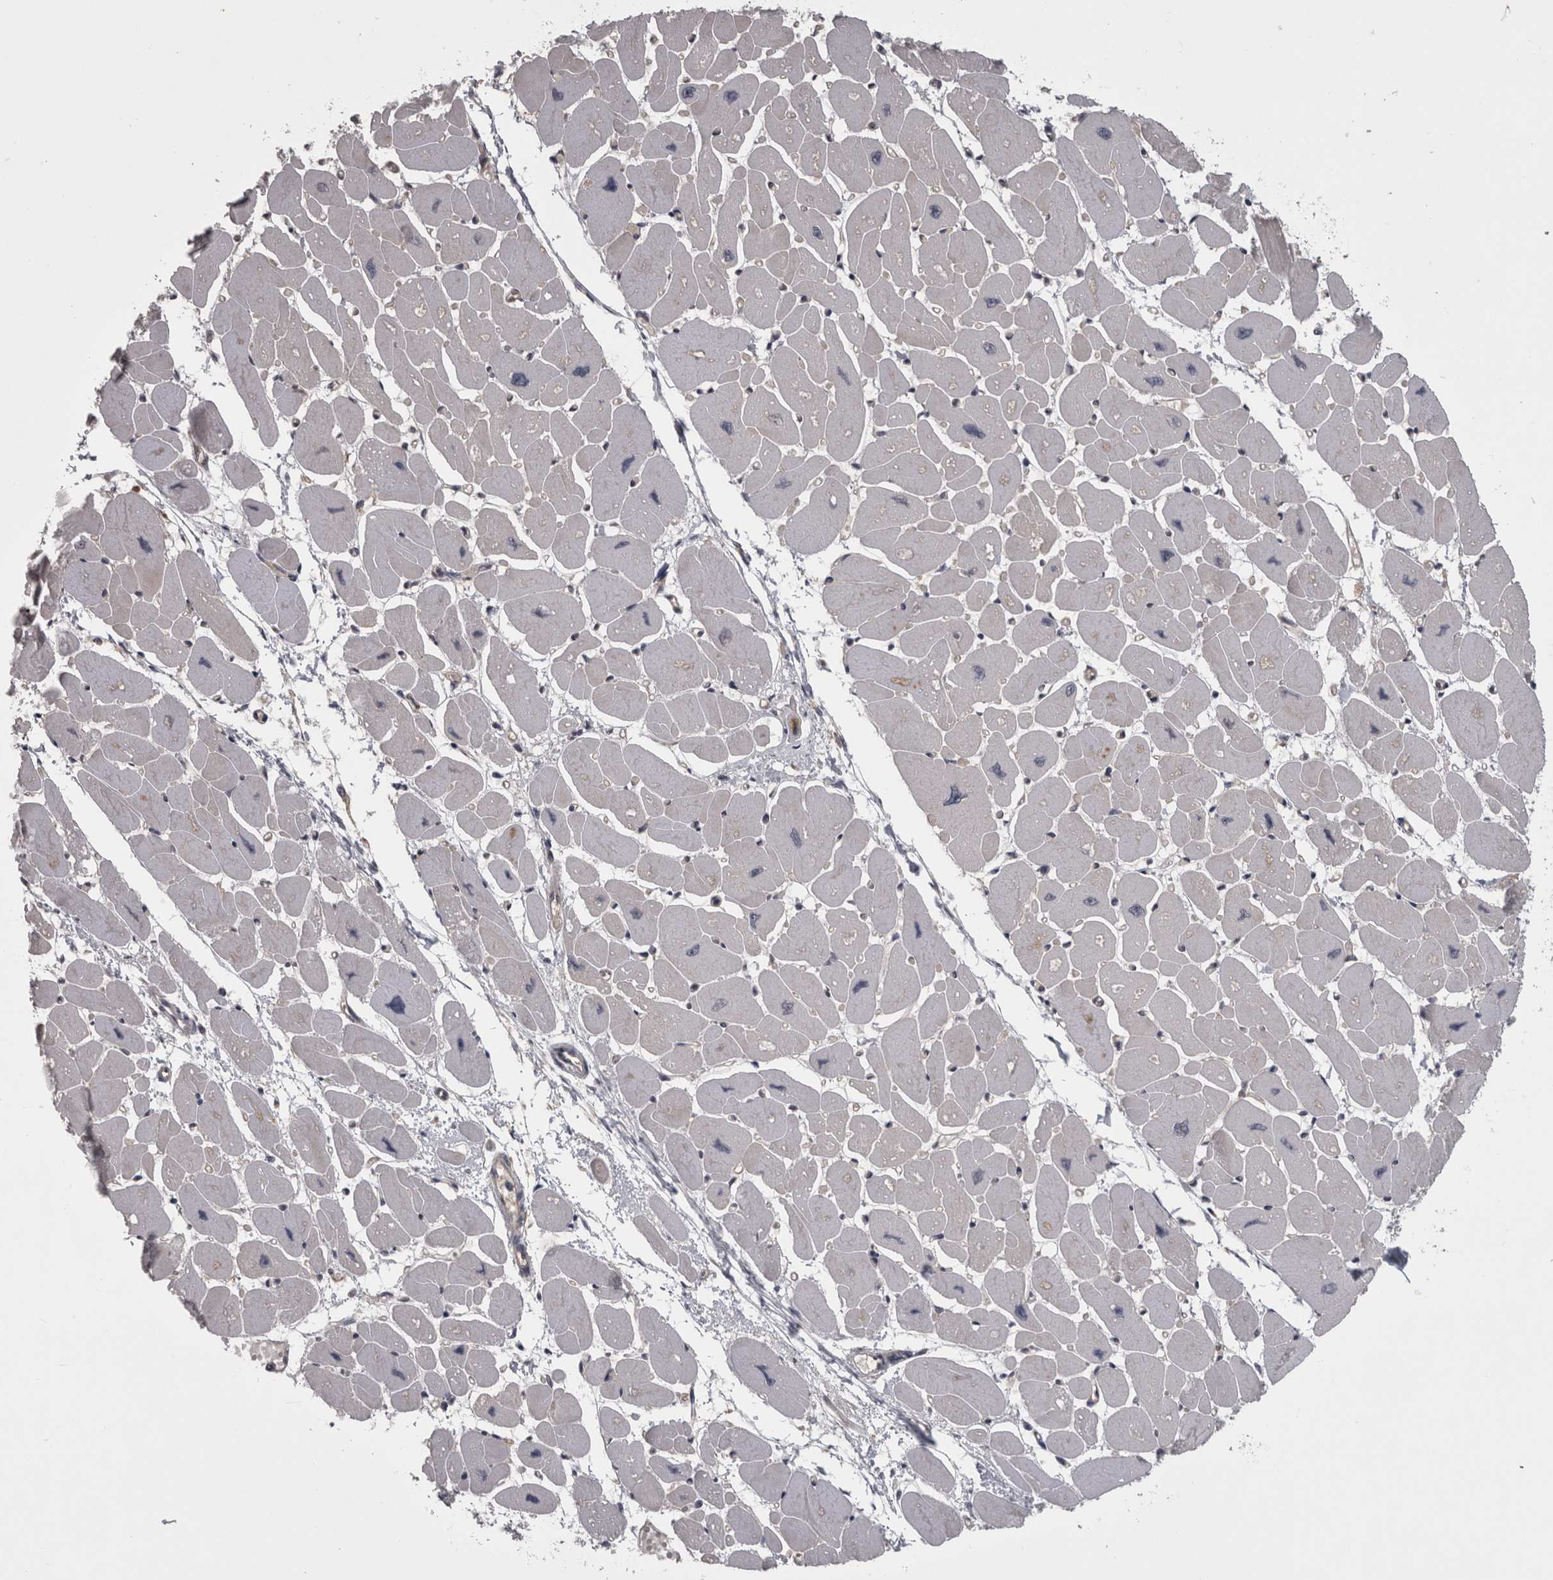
{"staining": {"intensity": "weak", "quantity": "<25%", "location": "cytoplasmic/membranous"}, "tissue": "heart muscle", "cell_type": "Cardiomyocytes", "image_type": "normal", "snomed": [{"axis": "morphology", "description": "Normal tissue, NOS"}, {"axis": "topography", "description": "Heart"}], "caption": "An immunohistochemistry micrograph of unremarkable heart muscle is shown. There is no staining in cardiomyocytes of heart muscle.", "gene": "APRT", "patient": {"sex": "female", "age": 54}}